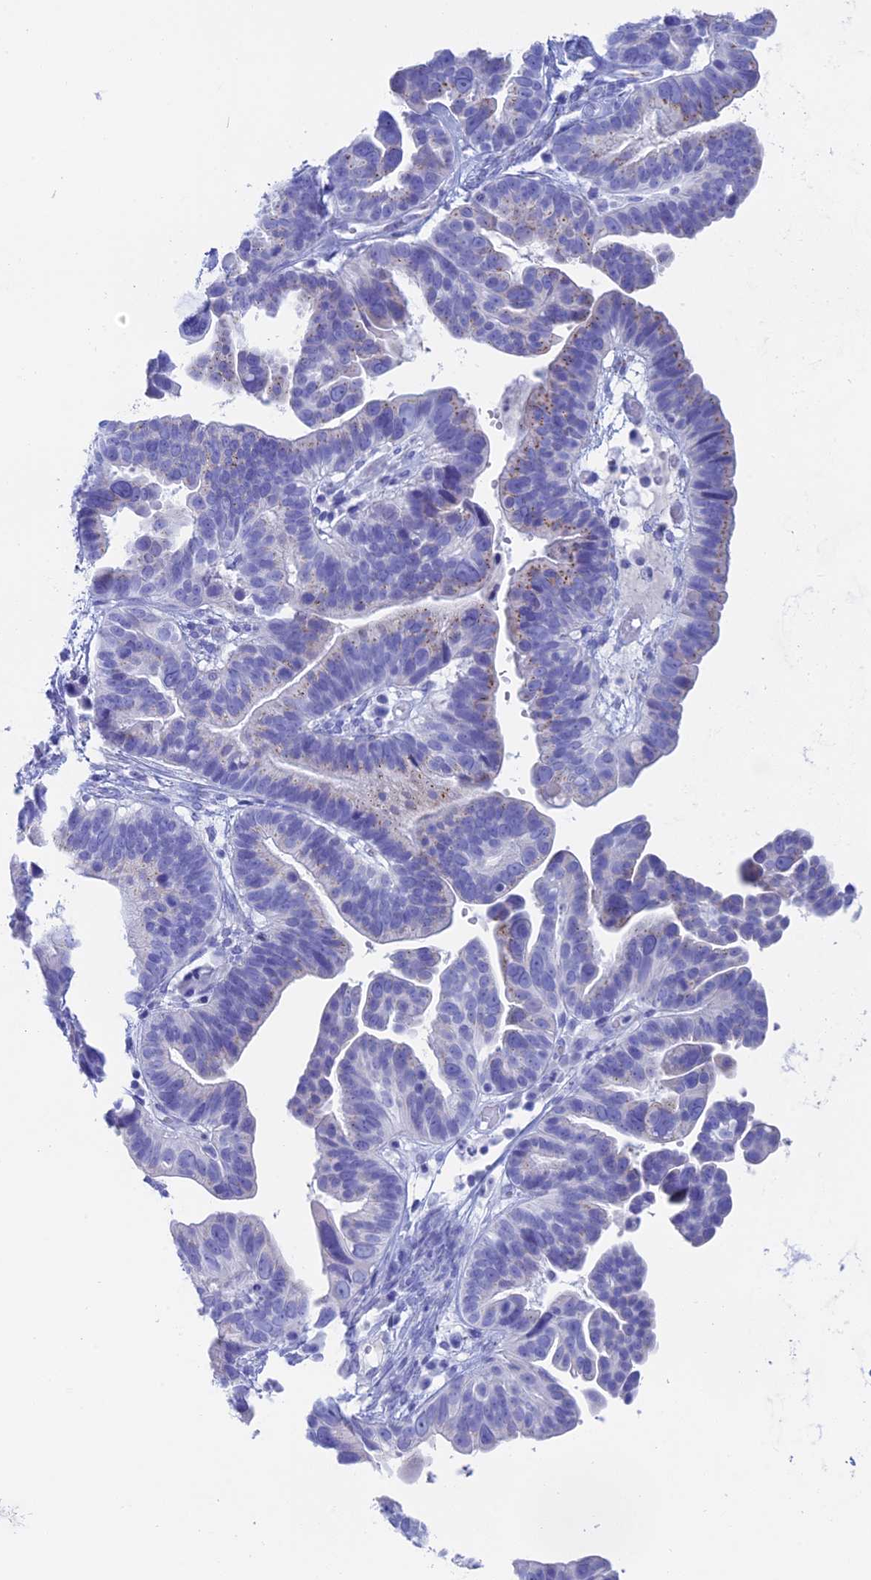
{"staining": {"intensity": "moderate", "quantity": "25%-75%", "location": "cytoplasmic/membranous"}, "tissue": "ovarian cancer", "cell_type": "Tumor cells", "image_type": "cancer", "snomed": [{"axis": "morphology", "description": "Cystadenocarcinoma, serous, NOS"}, {"axis": "topography", "description": "Ovary"}], "caption": "Immunohistochemical staining of human ovarian serous cystadenocarcinoma demonstrates moderate cytoplasmic/membranous protein expression in about 25%-75% of tumor cells.", "gene": "ERICH4", "patient": {"sex": "female", "age": 56}}